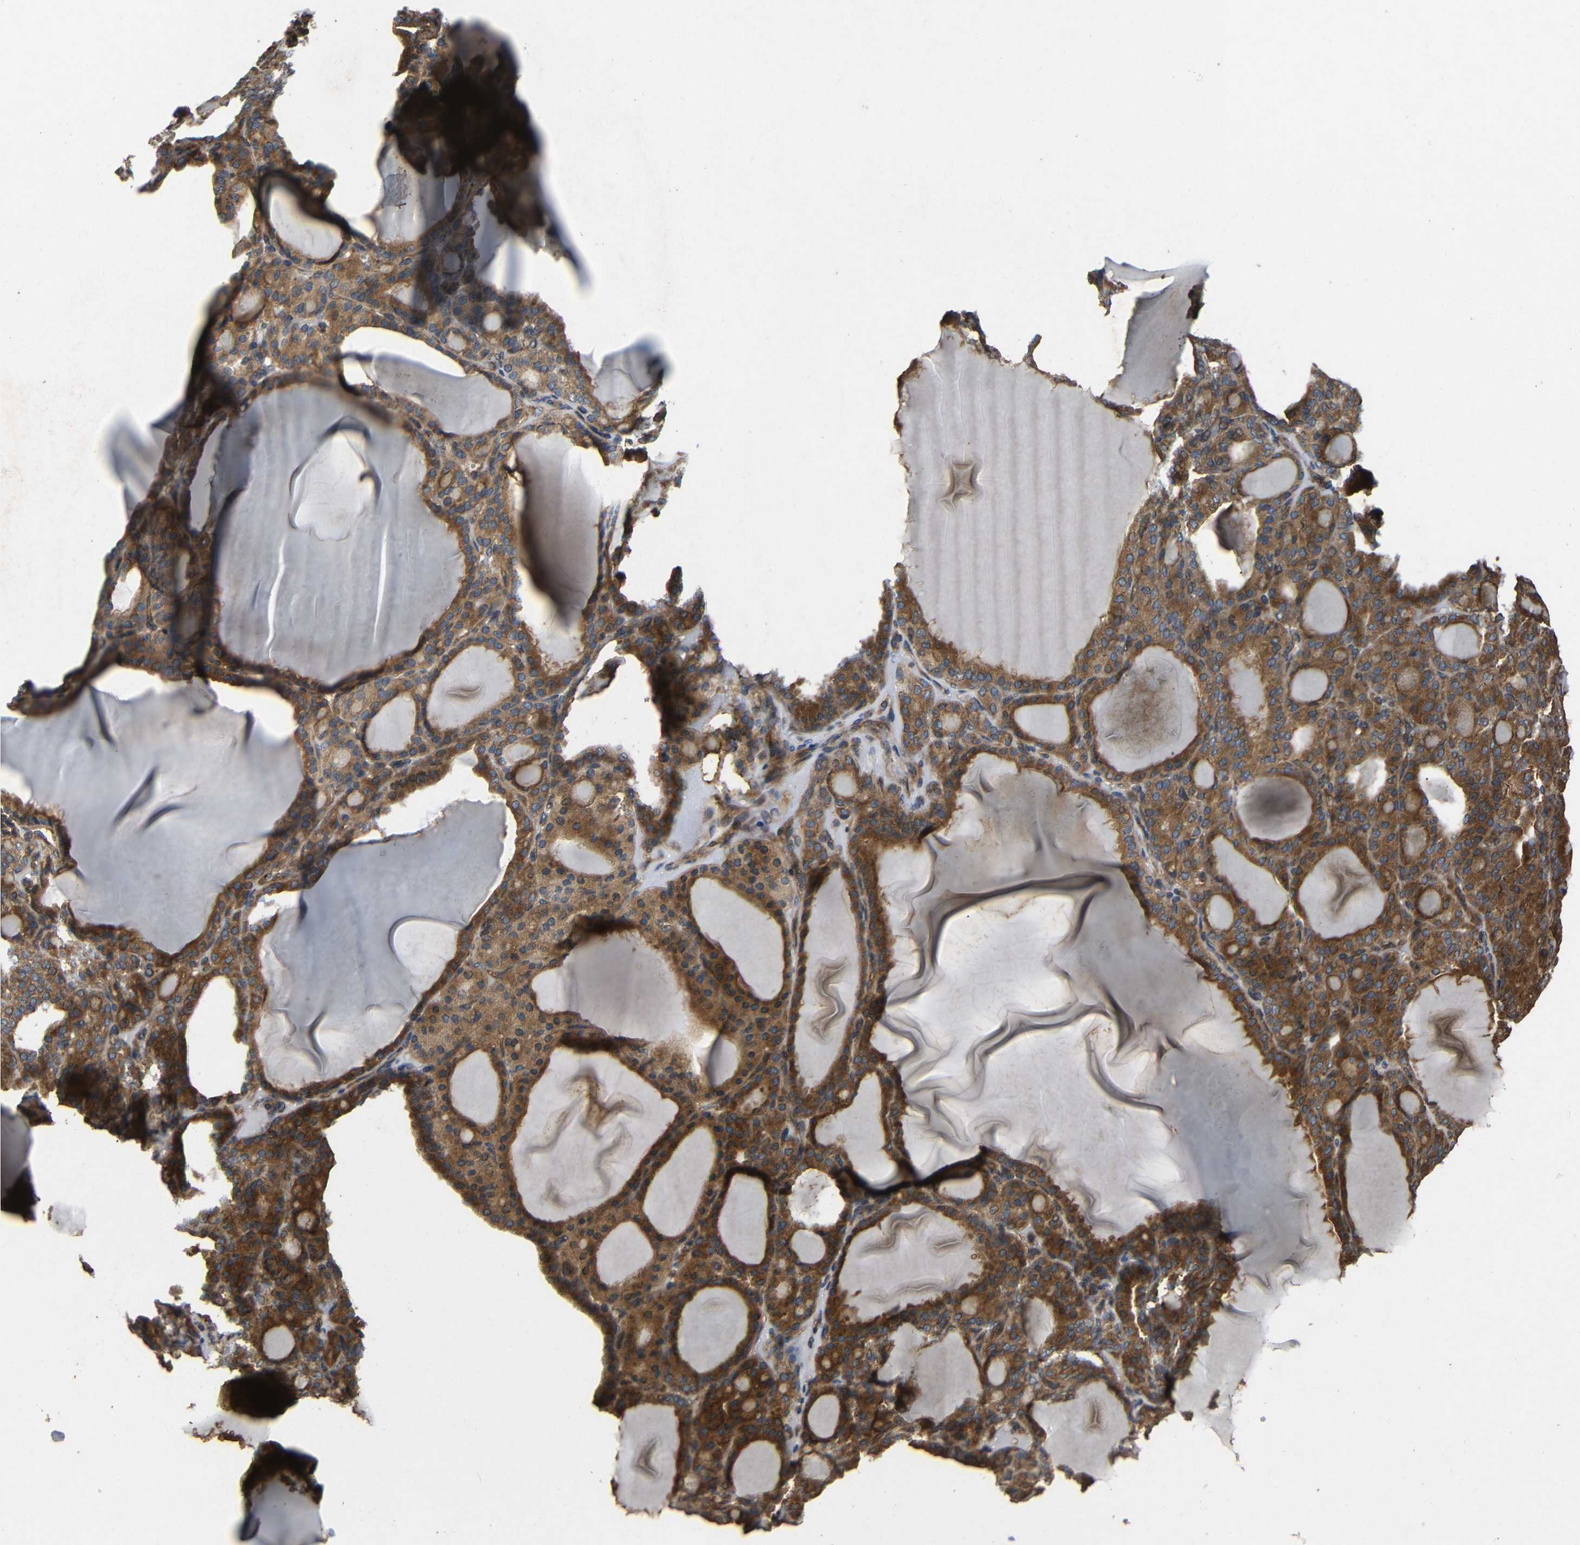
{"staining": {"intensity": "strong", "quantity": ">75%", "location": "cytoplasmic/membranous"}, "tissue": "thyroid gland", "cell_type": "Glandular cells", "image_type": "normal", "snomed": [{"axis": "morphology", "description": "Normal tissue, NOS"}, {"axis": "topography", "description": "Thyroid gland"}], "caption": "High-power microscopy captured an IHC micrograph of unremarkable thyroid gland, revealing strong cytoplasmic/membranous staining in approximately >75% of glandular cells. Using DAB (3,3'-diaminobenzidine) (brown) and hematoxylin (blue) stains, captured at high magnification using brightfield microscopy.", "gene": "EIF2S1", "patient": {"sex": "female", "age": 28}}